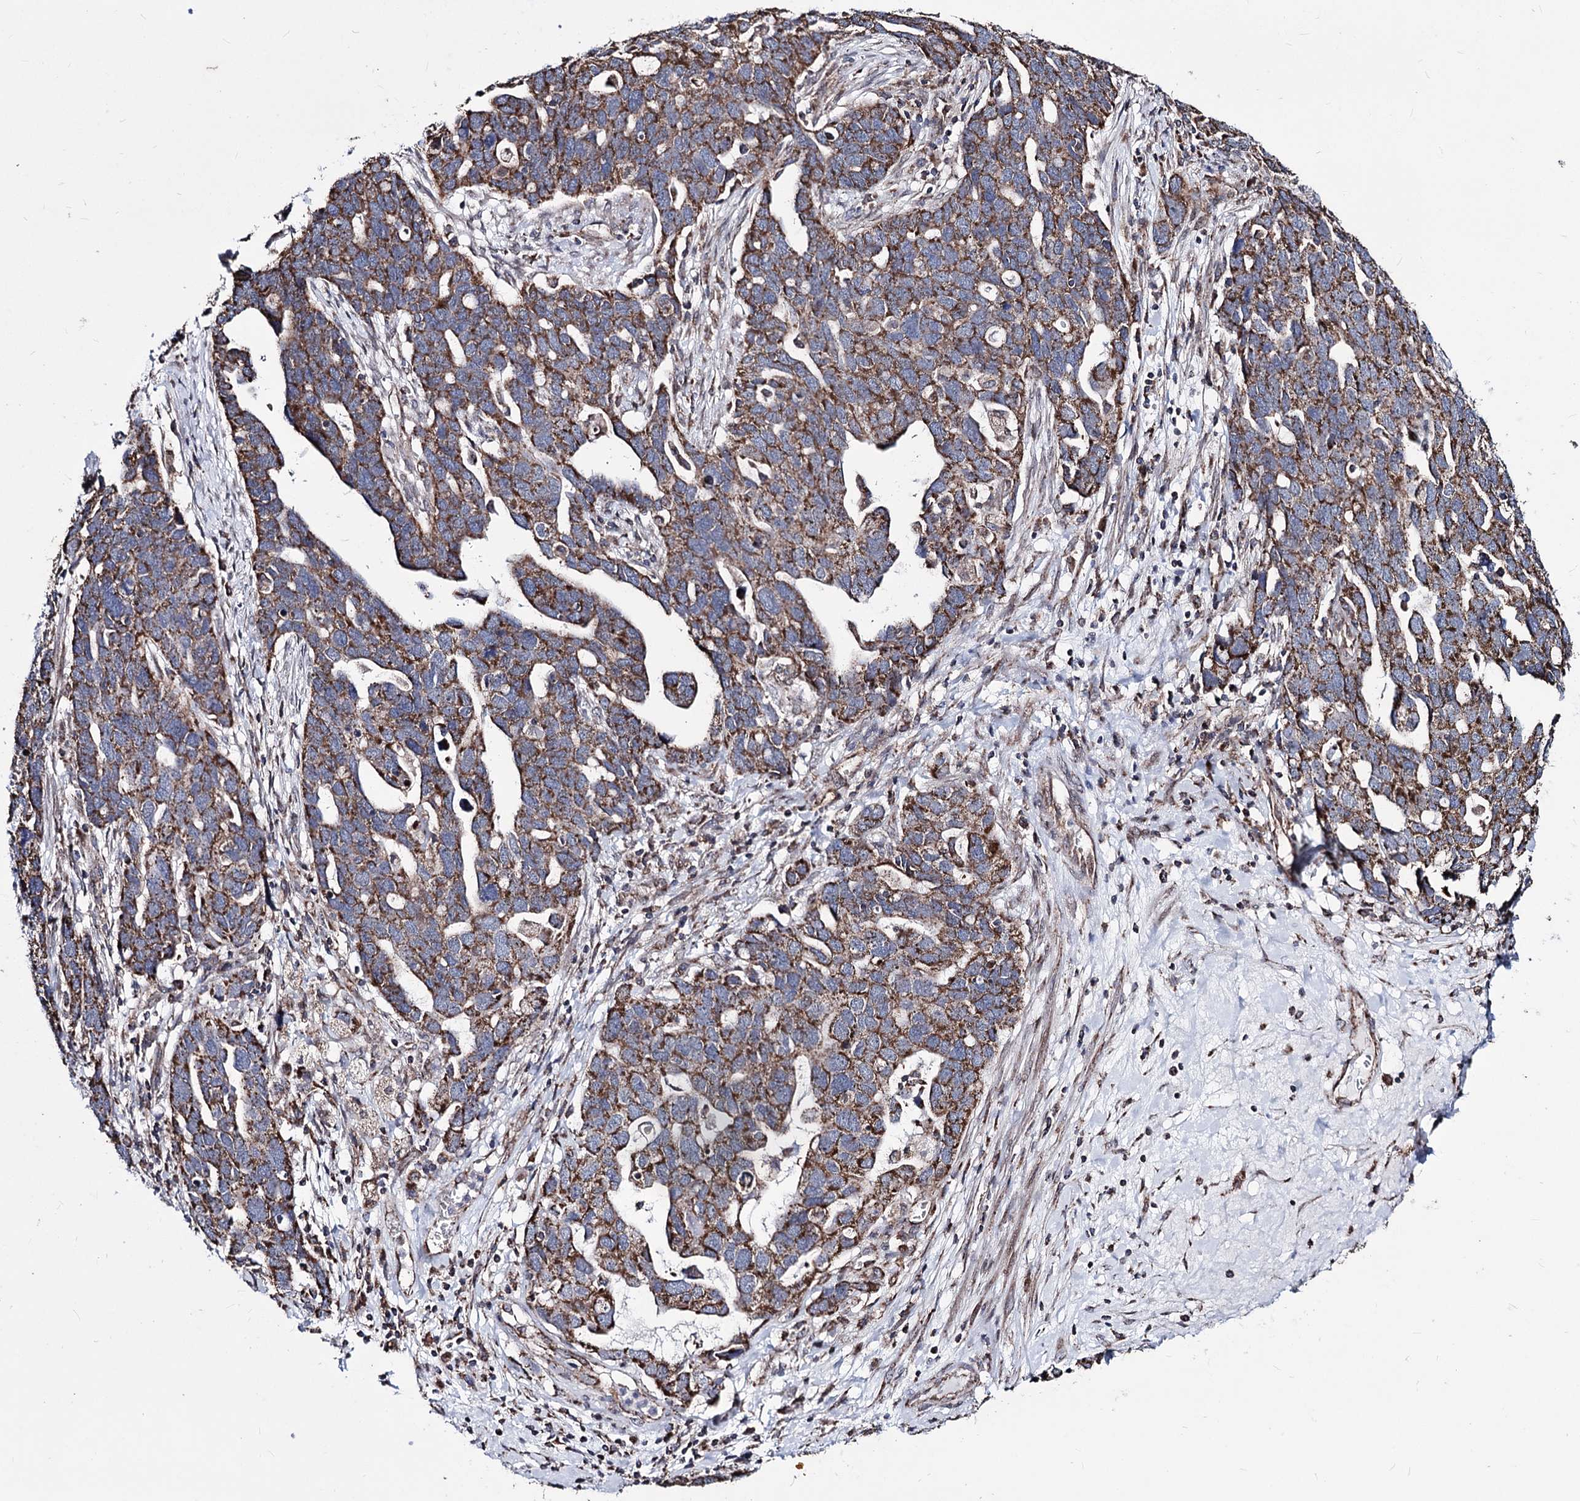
{"staining": {"intensity": "moderate", "quantity": ">75%", "location": "cytoplasmic/membranous"}, "tissue": "ovarian cancer", "cell_type": "Tumor cells", "image_type": "cancer", "snomed": [{"axis": "morphology", "description": "Cystadenocarcinoma, serous, NOS"}, {"axis": "topography", "description": "Ovary"}], "caption": "About >75% of tumor cells in ovarian cancer (serous cystadenocarcinoma) exhibit moderate cytoplasmic/membranous protein positivity as visualized by brown immunohistochemical staining.", "gene": "CREB3L4", "patient": {"sex": "female", "age": 54}}